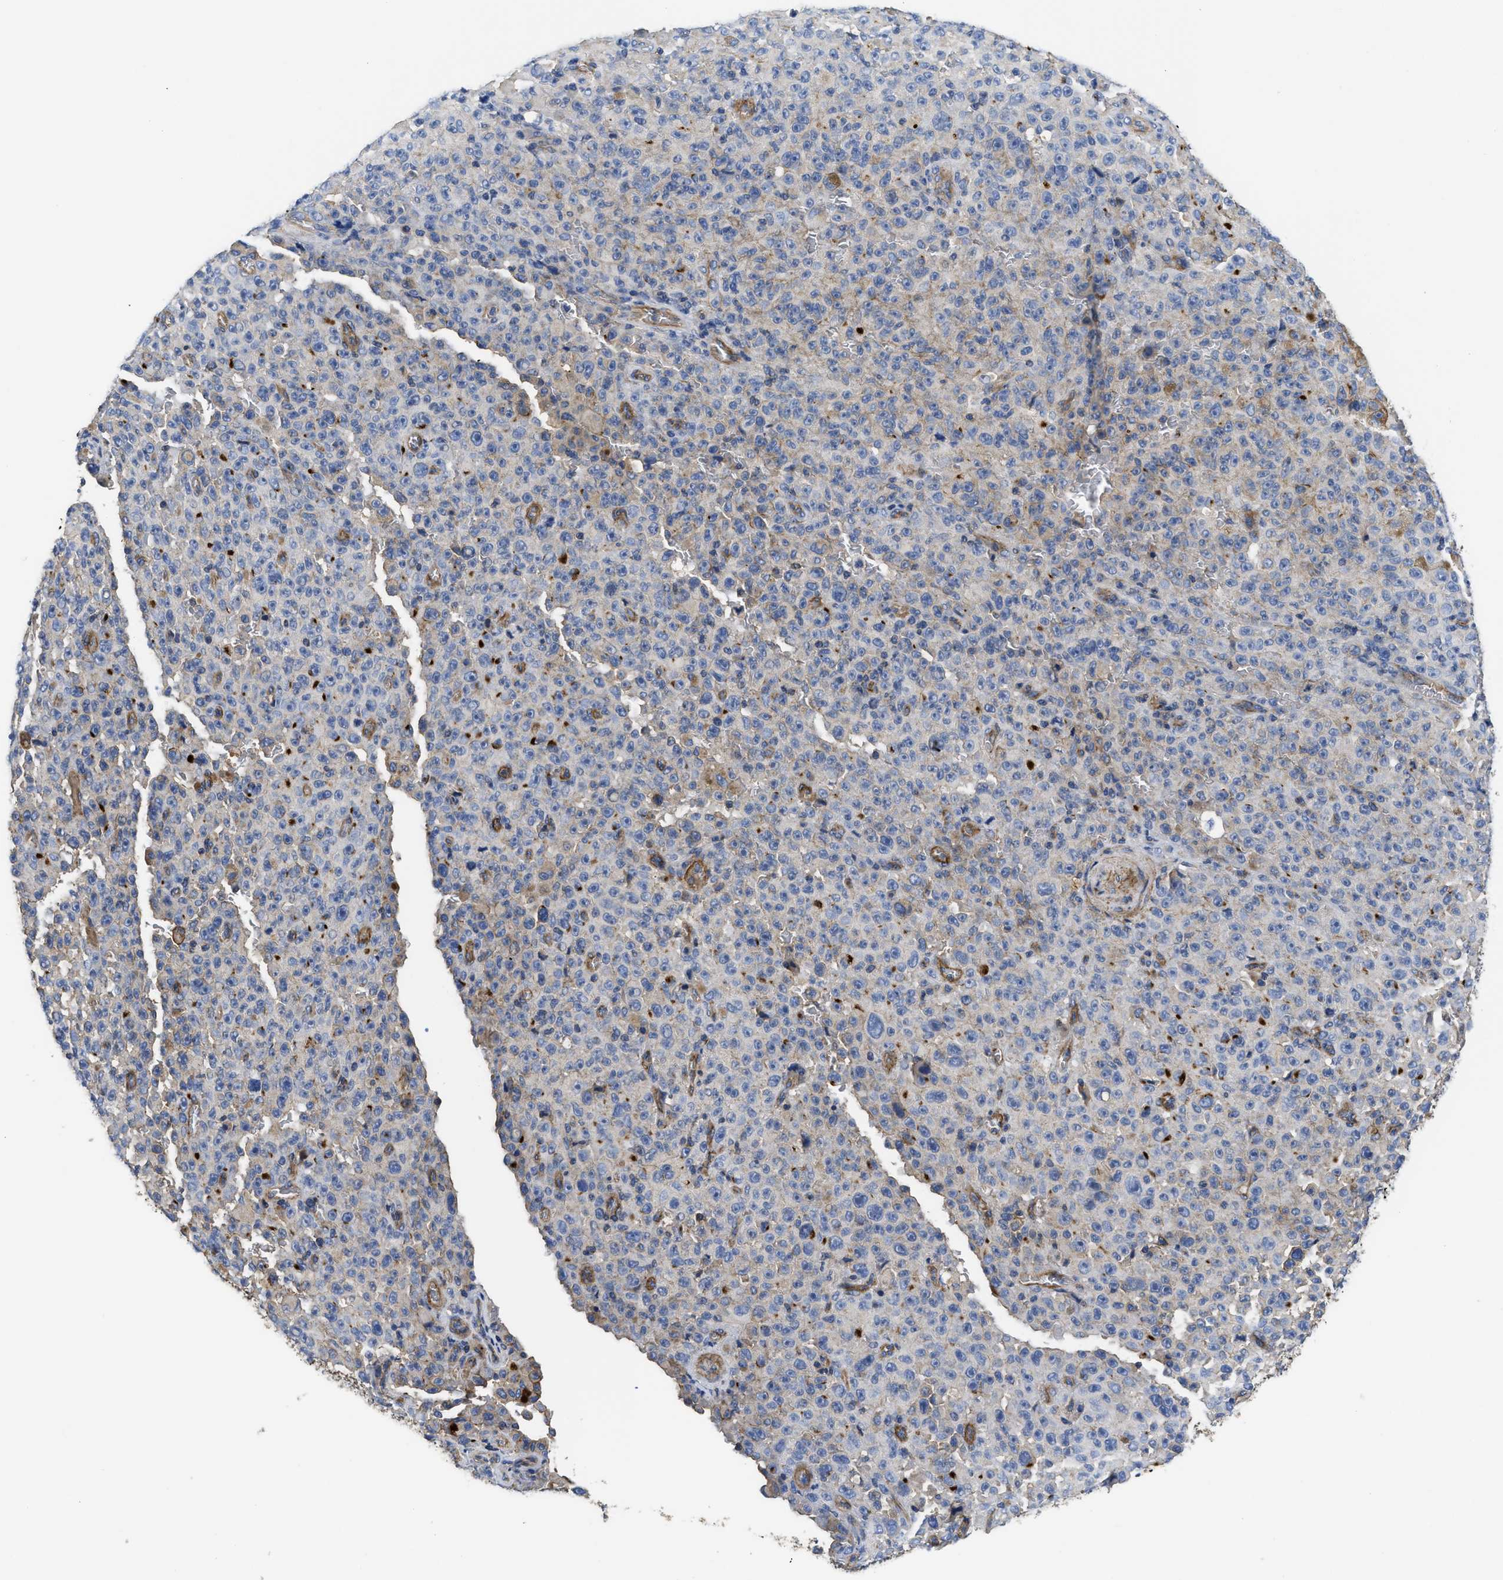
{"staining": {"intensity": "negative", "quantity": "none", "location": "none"}, "tissue": "melanoma", "cell_type": "Tumor cells", "image_type": "cancer", "snomed": [{"axis": "morphology", "description": "Malignant melanoma, NOS"}, {"axis": "topography", "description": "Skin"}], "caption": "The image demonstrates no significant staining in tumor cells of malignant melanoma.", "gene": "USP4", "patient": {"sex": "female", "age": 82}}